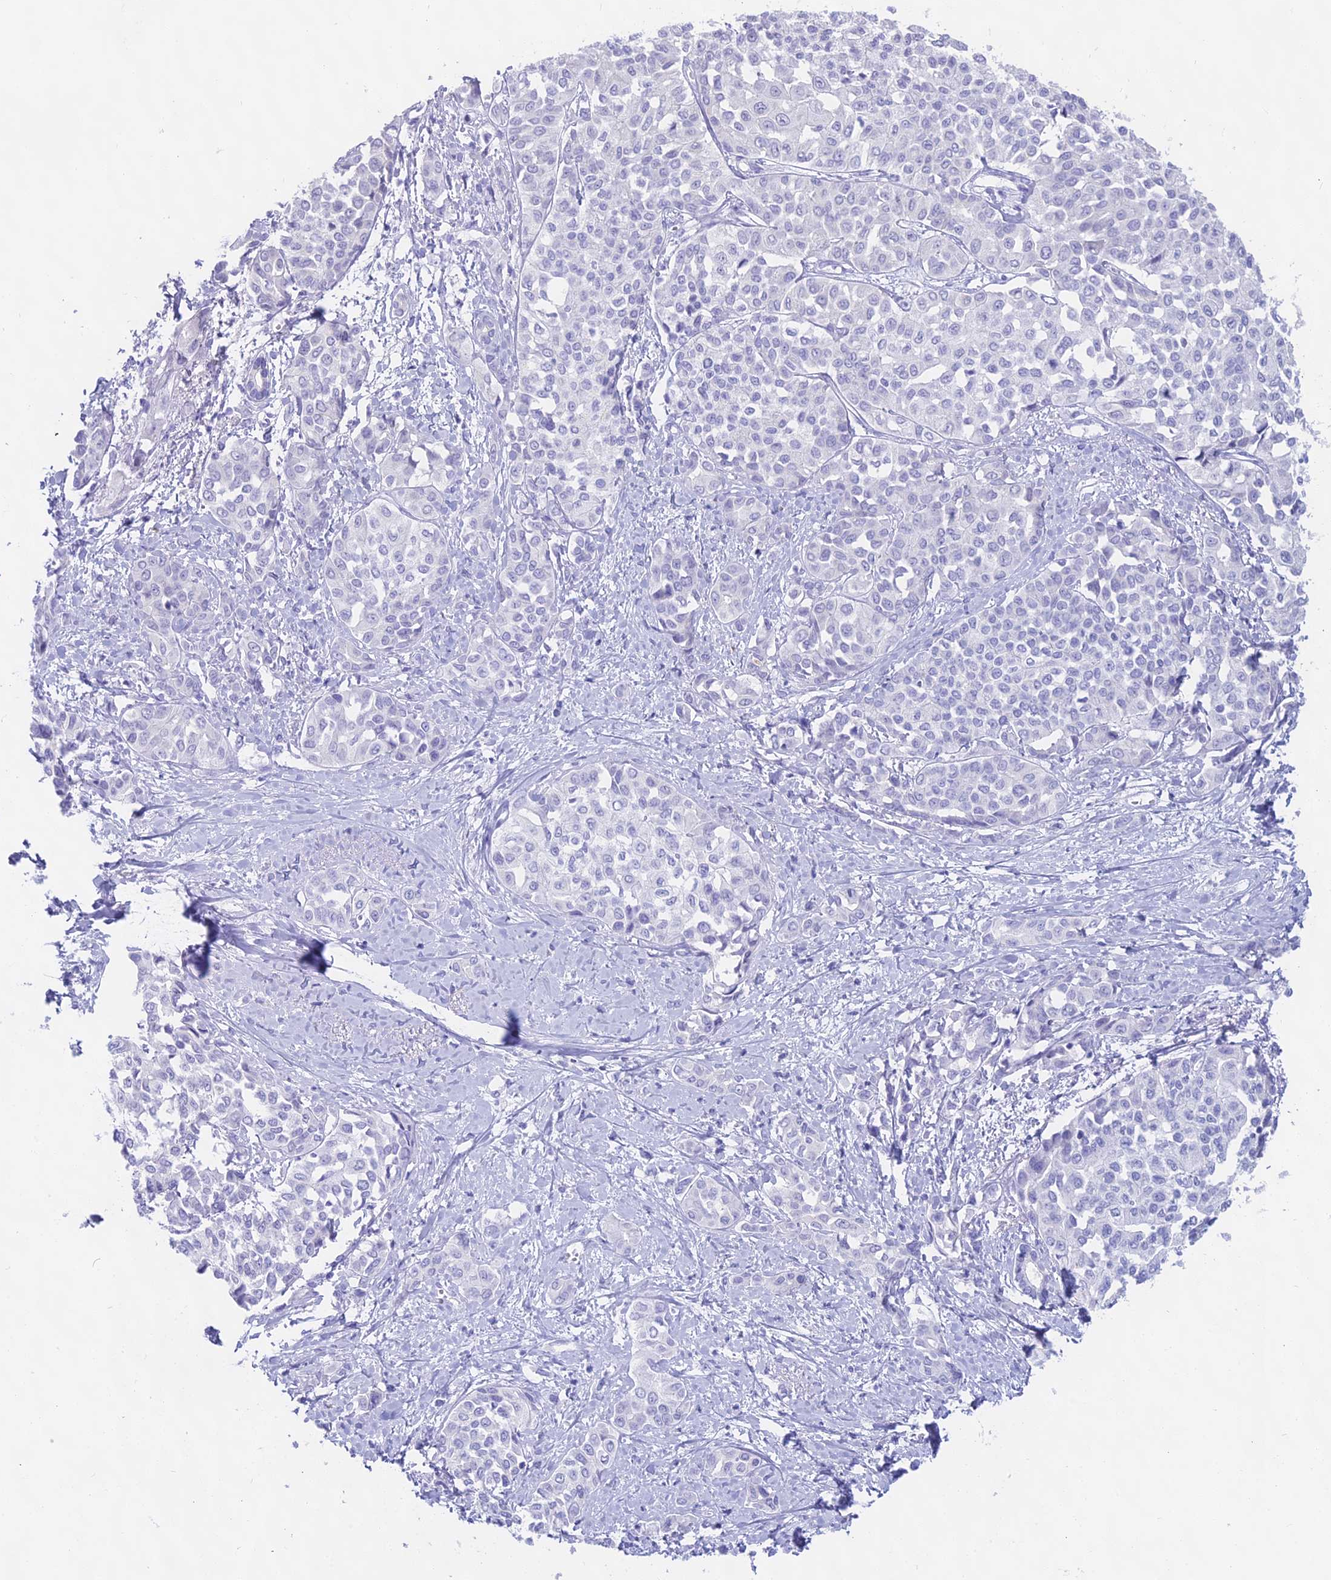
{"staining": {"intensity": "negative", "quantity": "none", "location": "none"}, "tissue": "liver cancer", "cell_type": "Tumor cells", "image_type": "cancer", "snomed": [{"axis": "morphology", "description": "Cholangiocarcinoma"}, {"axis": "topography", "description": "Liver"}], "caption": "This is an IHC photomicrograph of cholangiocarcinoma (liver). There is no staining in tumor cells.", "gene": "CGB2", "patient": {"sex": "female", "age": 77}}